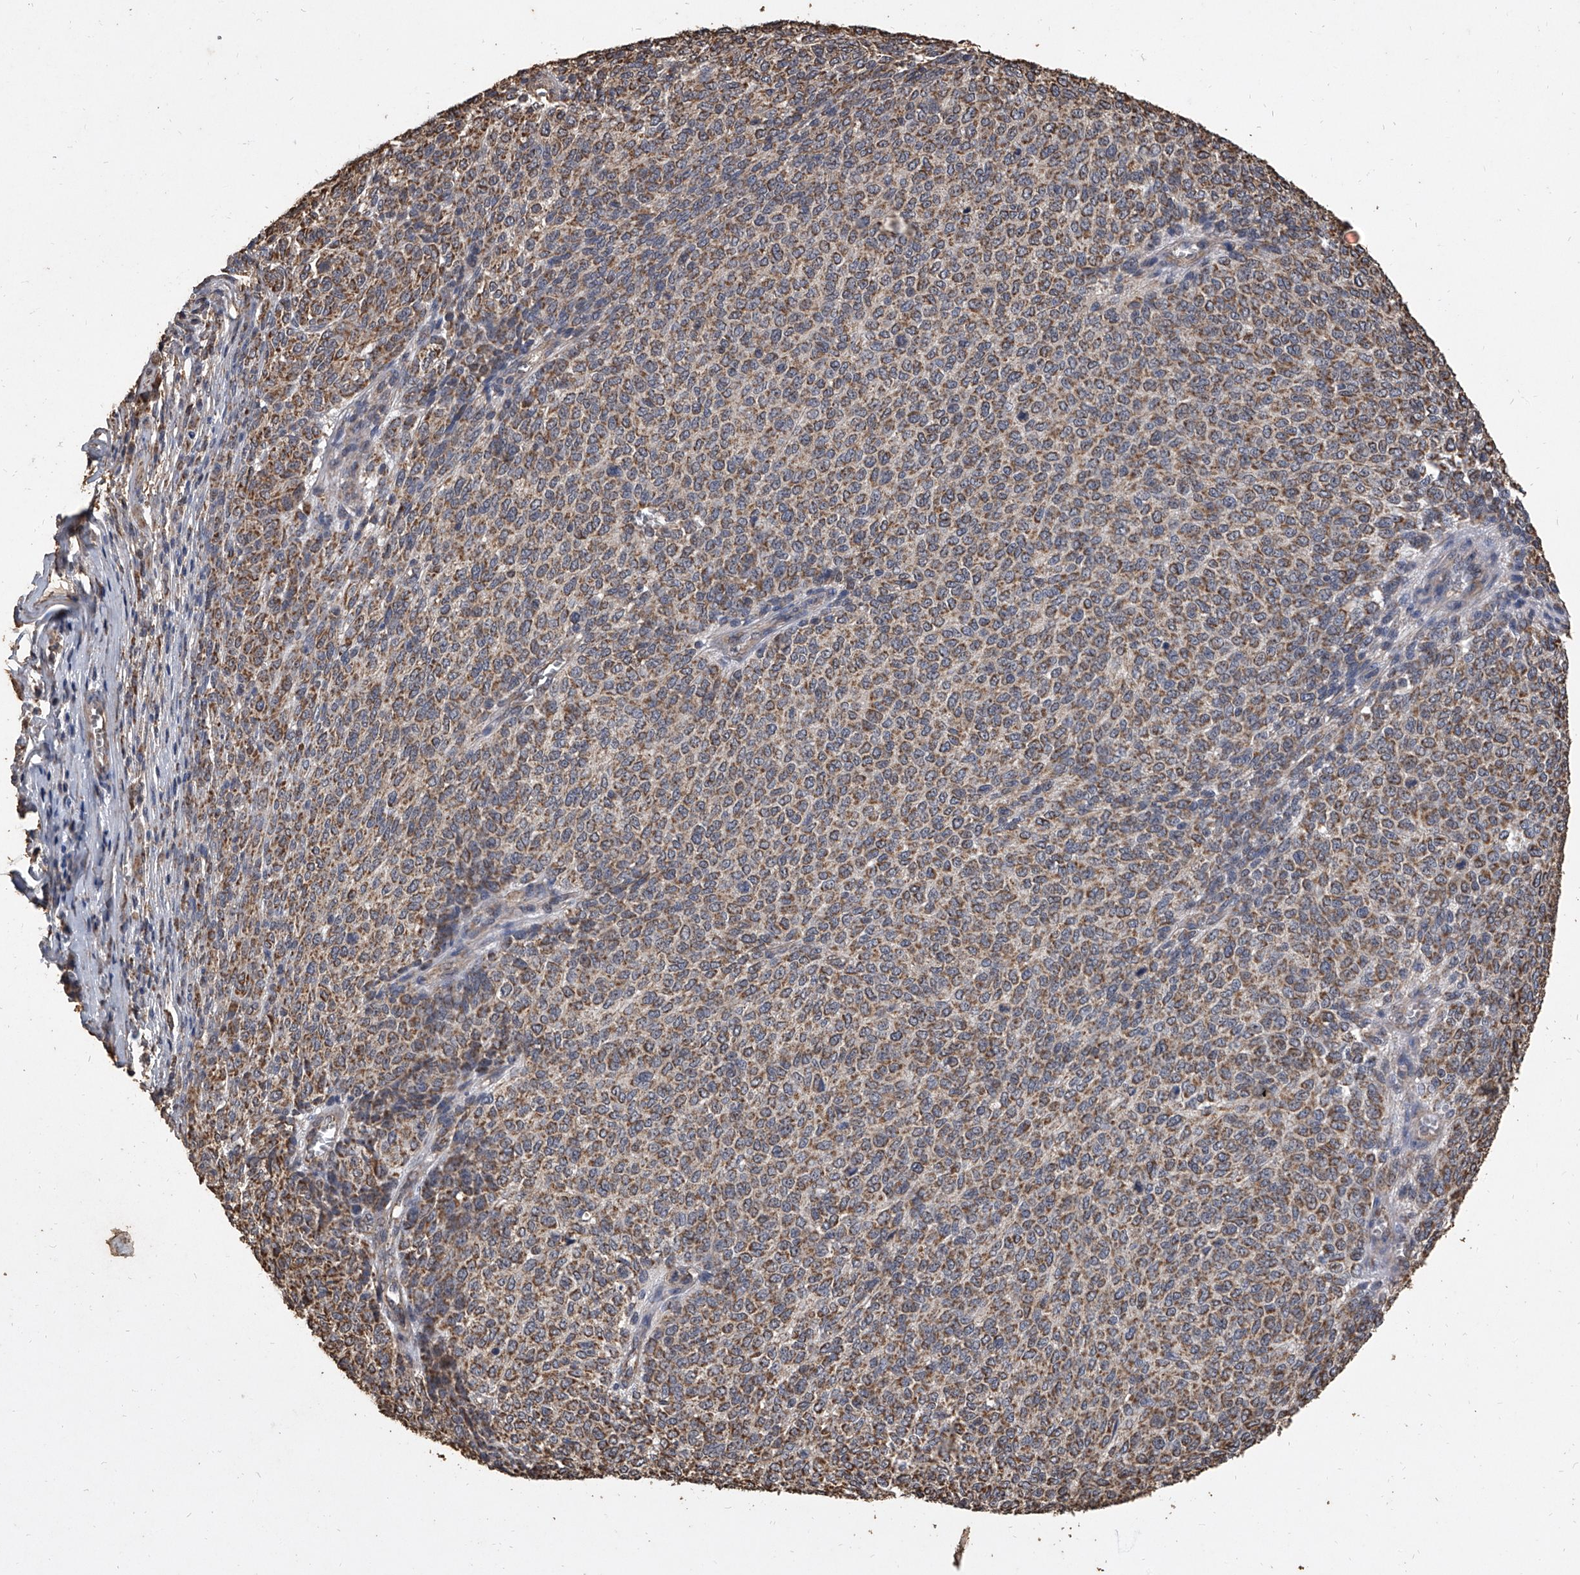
{"staining": {"intensity": "moderate", "quantity": ">75%", "location": "cytoplasmic/membranous"}, "tissue": "melanoma", "cell_type": "Tumor cells", "image_type": "cancer", "snomed": [{"axis": "morphology", "description": "Malignant melanoma, NOS"}, {"axis": "topography", "description": "Skin"}], "caption": "Immunohistochemical staining of human malignant melanoma reveals medium levels of moderate cytoplasmic/membranous protein positivity in approximately >75% of tumor cells. Using DAB (3,3'-diaminobenzidine) (brown) and hematoxylin (blue) stains, captured at high magnification using brightfield microscopy.", "gene": "MRPL28", "patient": {"sex": "male", "age": 49}}